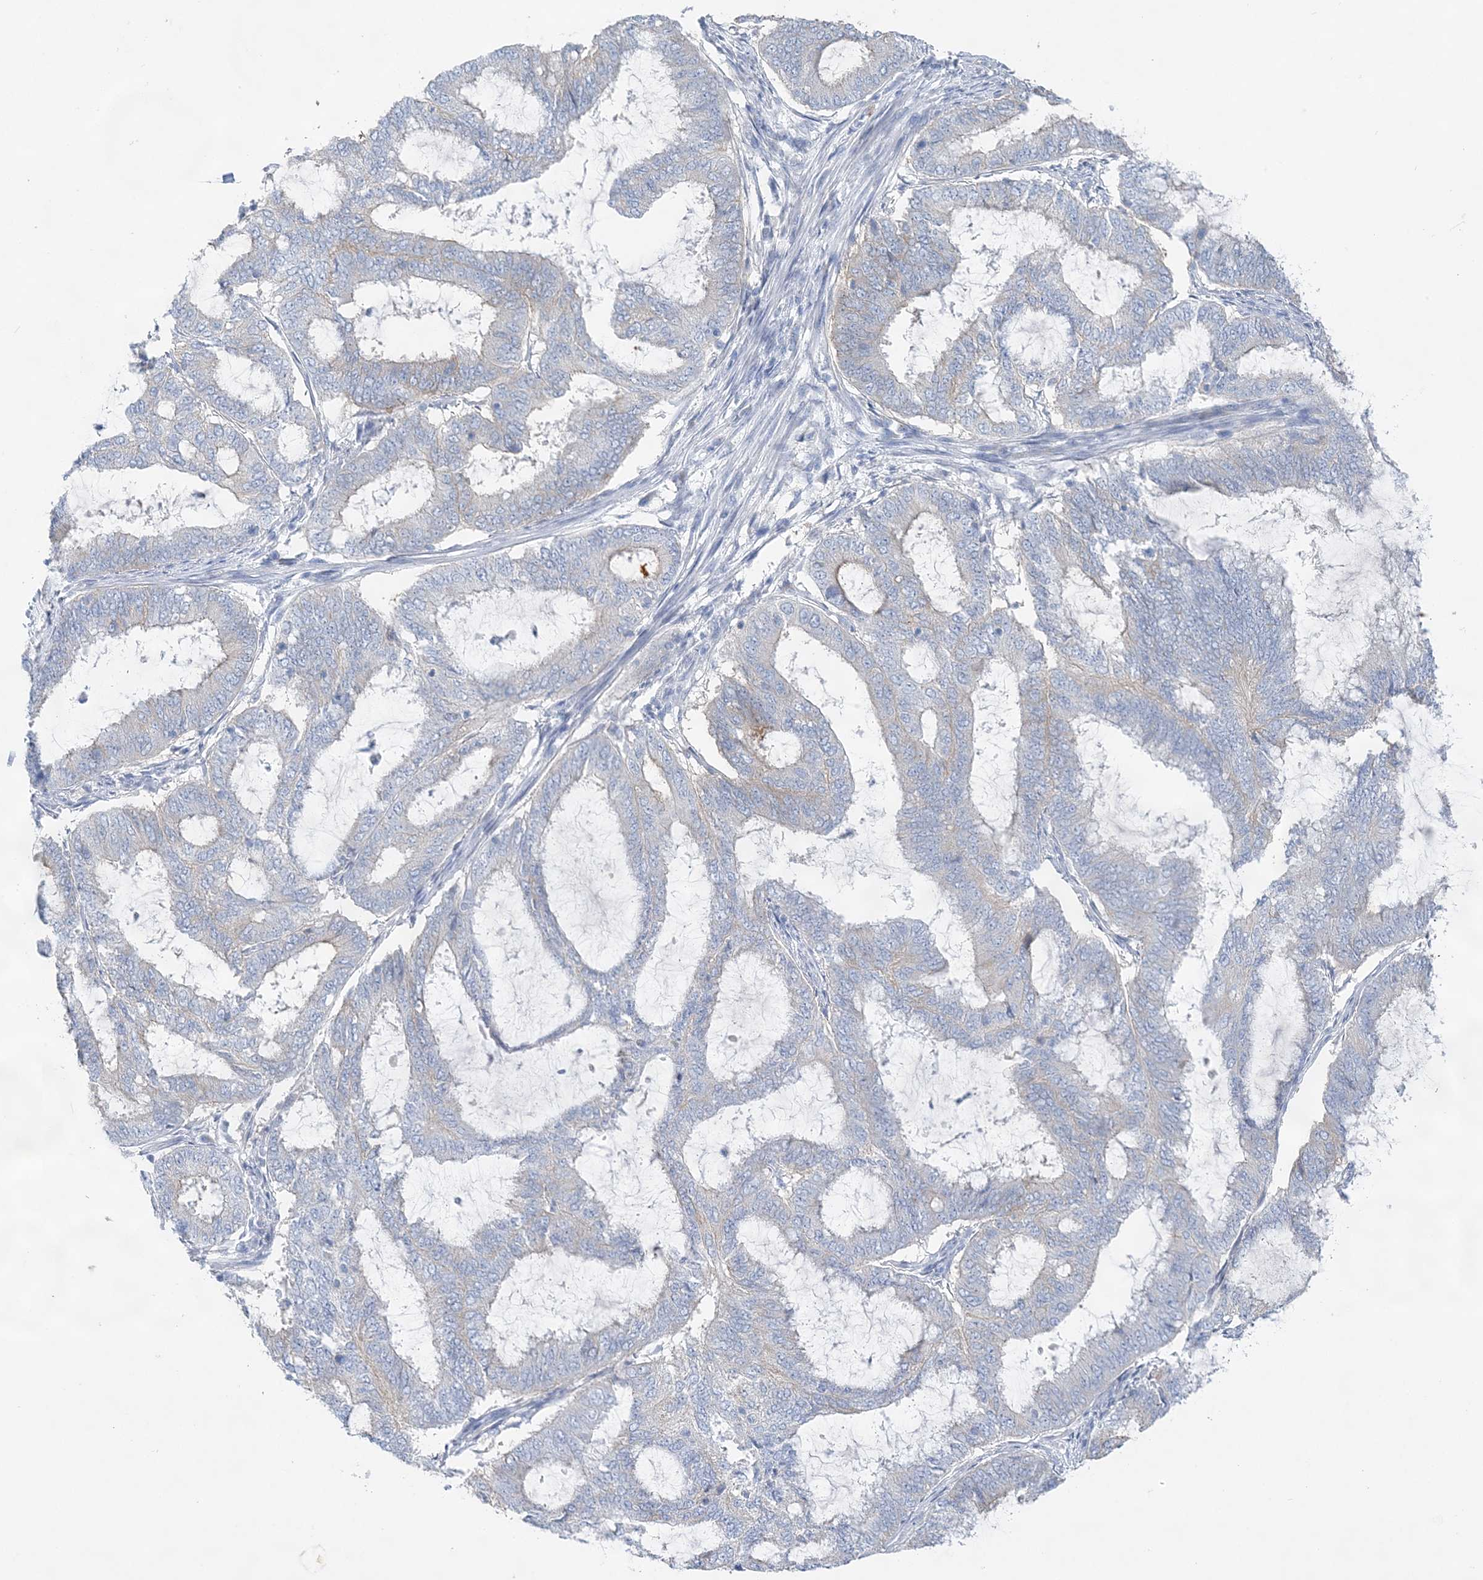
{"staining": {"intensity": "negative", "quantity": "none", "location": "none"}, "tissue": "endometrial cancer", "cell_type": "Tumor cells", "image_type": "cancer", "snomed": [{"axis": "morphology", "description": "Adenocarcinoma, NOS"}, {"axis": "topography", "description": "Endometrium"}], "caption": "Protein analysis of endometrial cancer displays no significant expression in tumor cells. (Stains: DAB (3,3'-diaminobenzidine) IHC with hematoxylin counter stain, Microscopy: brightfield microscopy at high magnification).", "gene": "SLC5A6", "patient": {"sex": "female", "age": 51}}